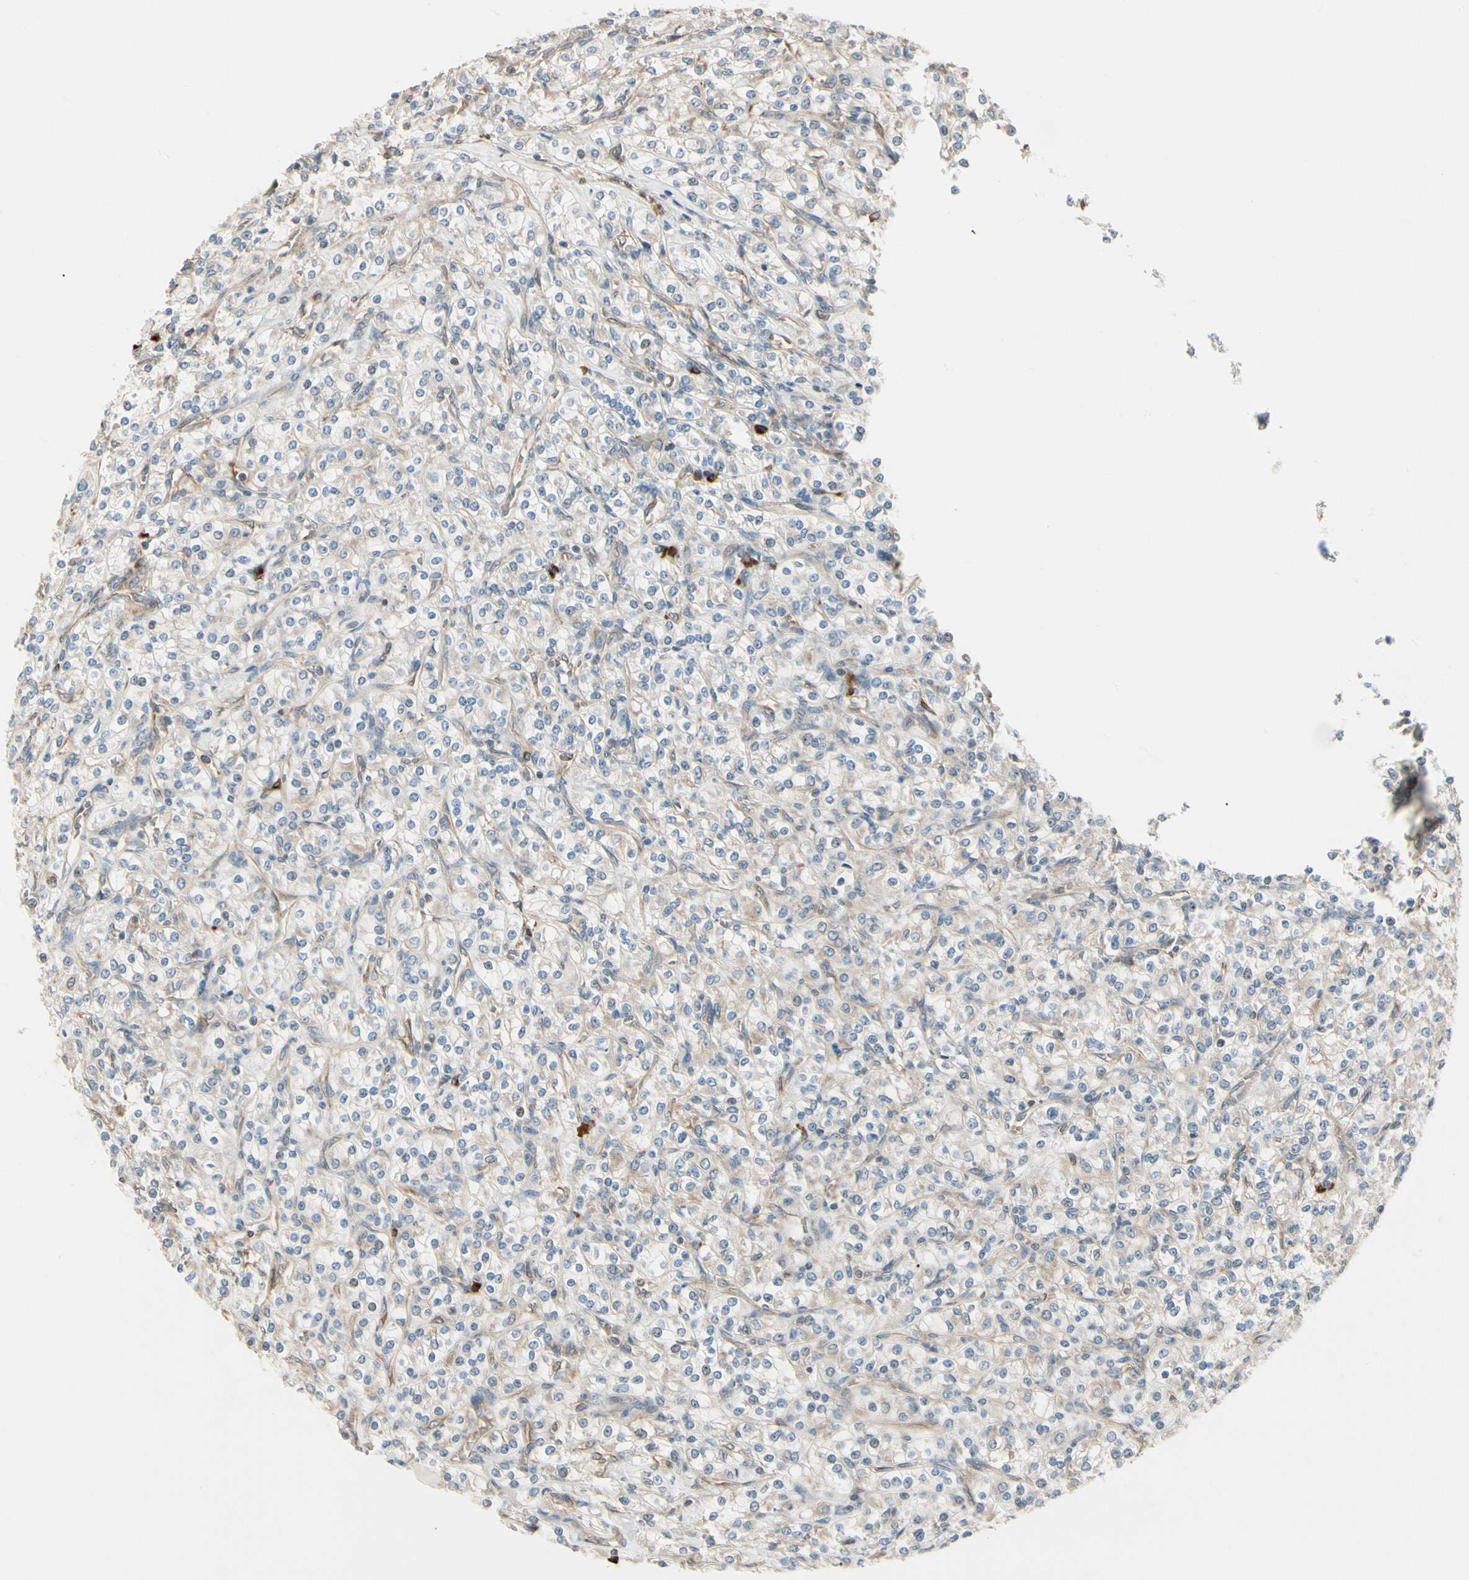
{"staining": {"intensity": "weak", "quantity": ">75%", "location": "cytoplasmic/membranous"}, "tissue": "renal cancer", "cell_type": "Tumor cells", "image_type": "cancer", "snomed": [{"axis": "morphology", "description": "Adenocarcinoma, NOS"}, {"axis": "topography", "description": "Kidney"}], "caption": "The histopathology image shows staining of renal cancer, revealing weak cytoplasmic/membranous protein staining (brown color) within tumor cells. Immunohistochemistry stains the protein in brown and the nuclei are stained blue.", "gene": "NUCB2", "patient": {"sex": "male", "age": 77}}